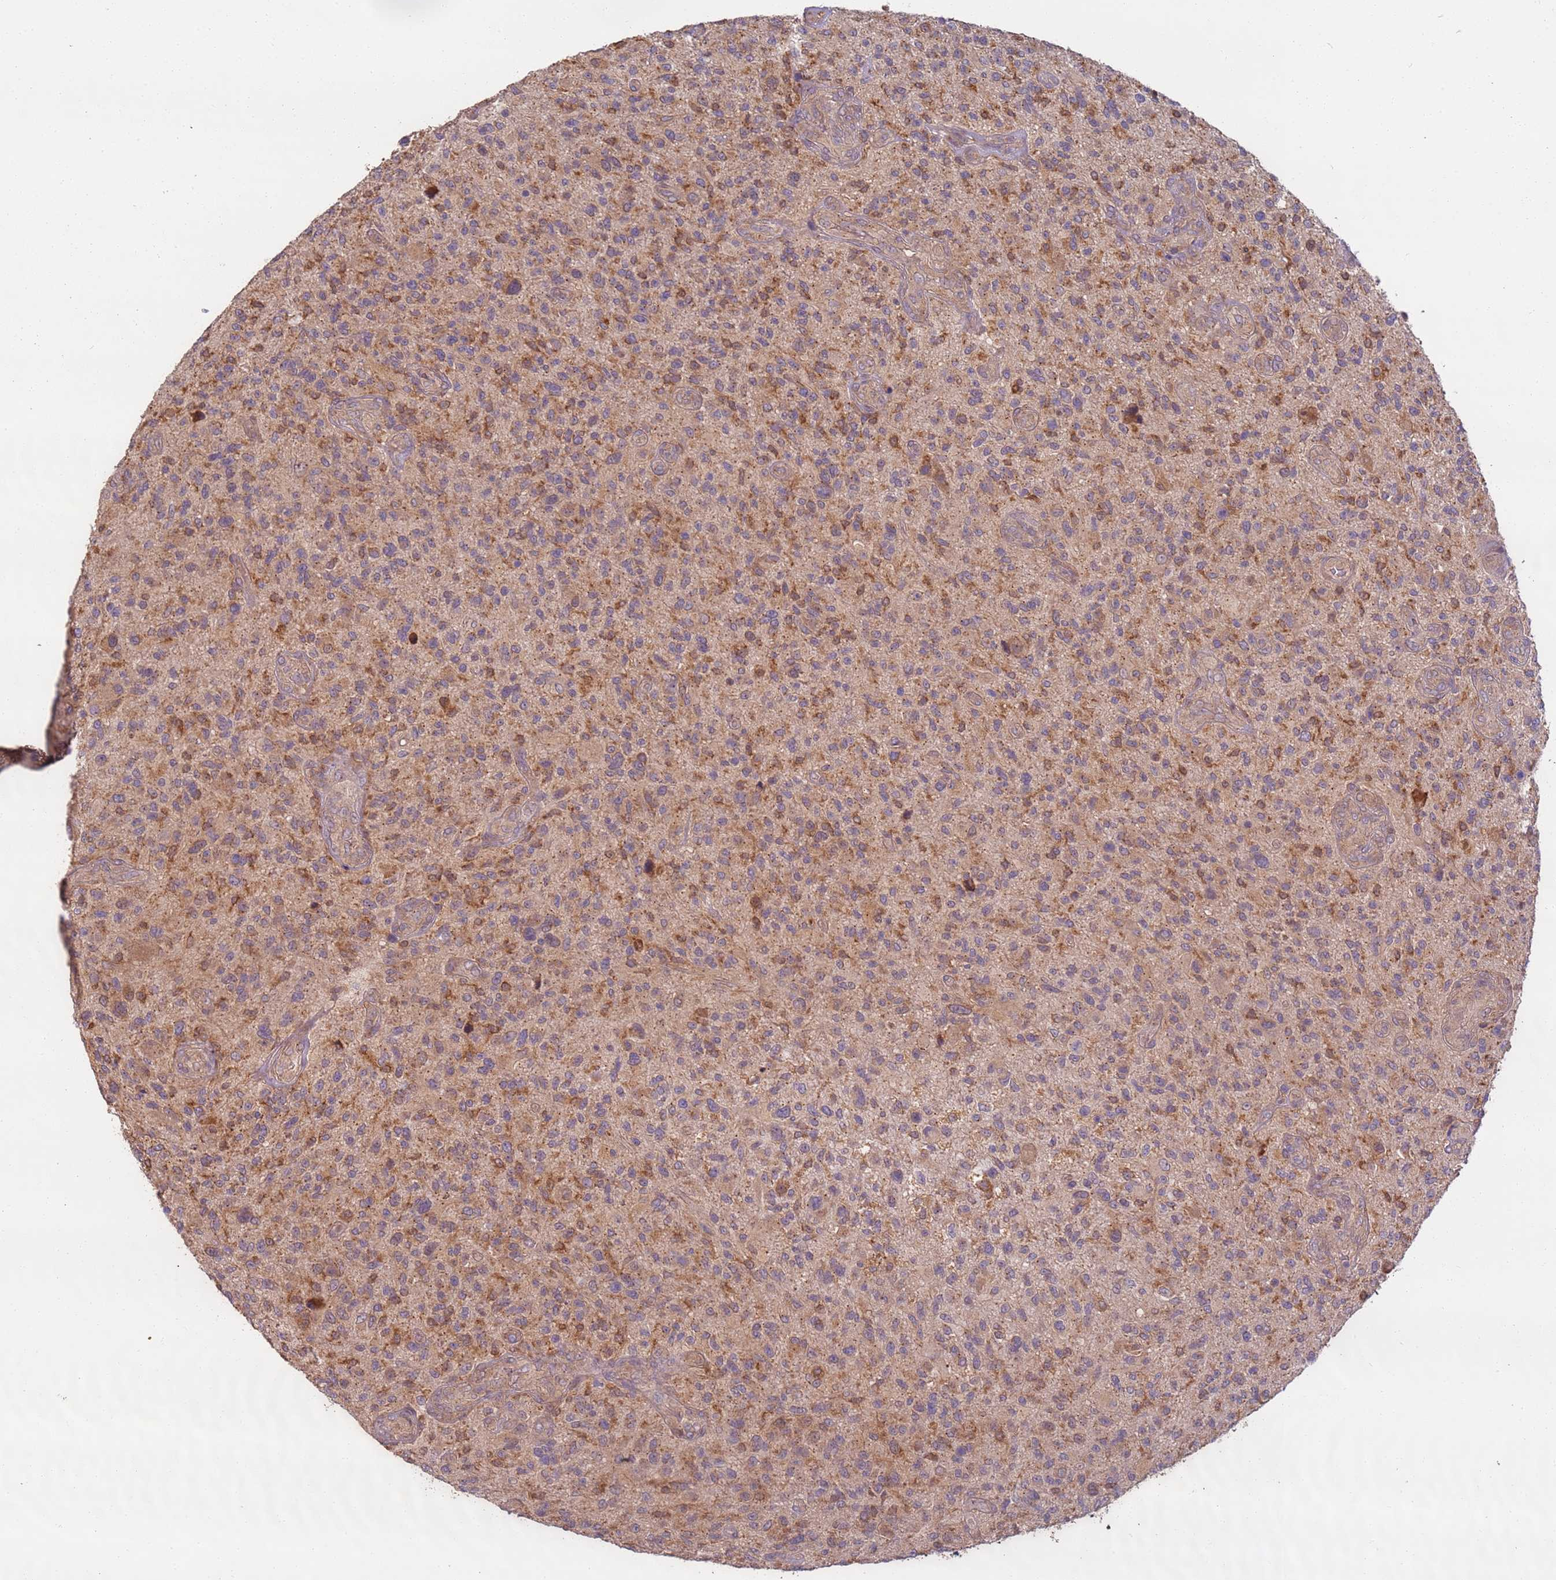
{"staining": {"intensity": "moderate", "quantity": "25%-75%", "location": "cytoplasmic/membranous"}, "tissue": "glioma", "cell_type": "Tumor cells", "image_type": "cancer", "snomed": [{"axis": "morphology", "description": "Glioma, malignant, High grade"}, {"axis": "topography", "description": "Brain"}], "caption": "Immunohistochemical staining of glioma exhibits moderate cytoplasmic/membranous protein staining in approximately 25%-75% of tumor cells.", "gene": "TIGAR", "patient": {"sex": "male", "age": 47}}